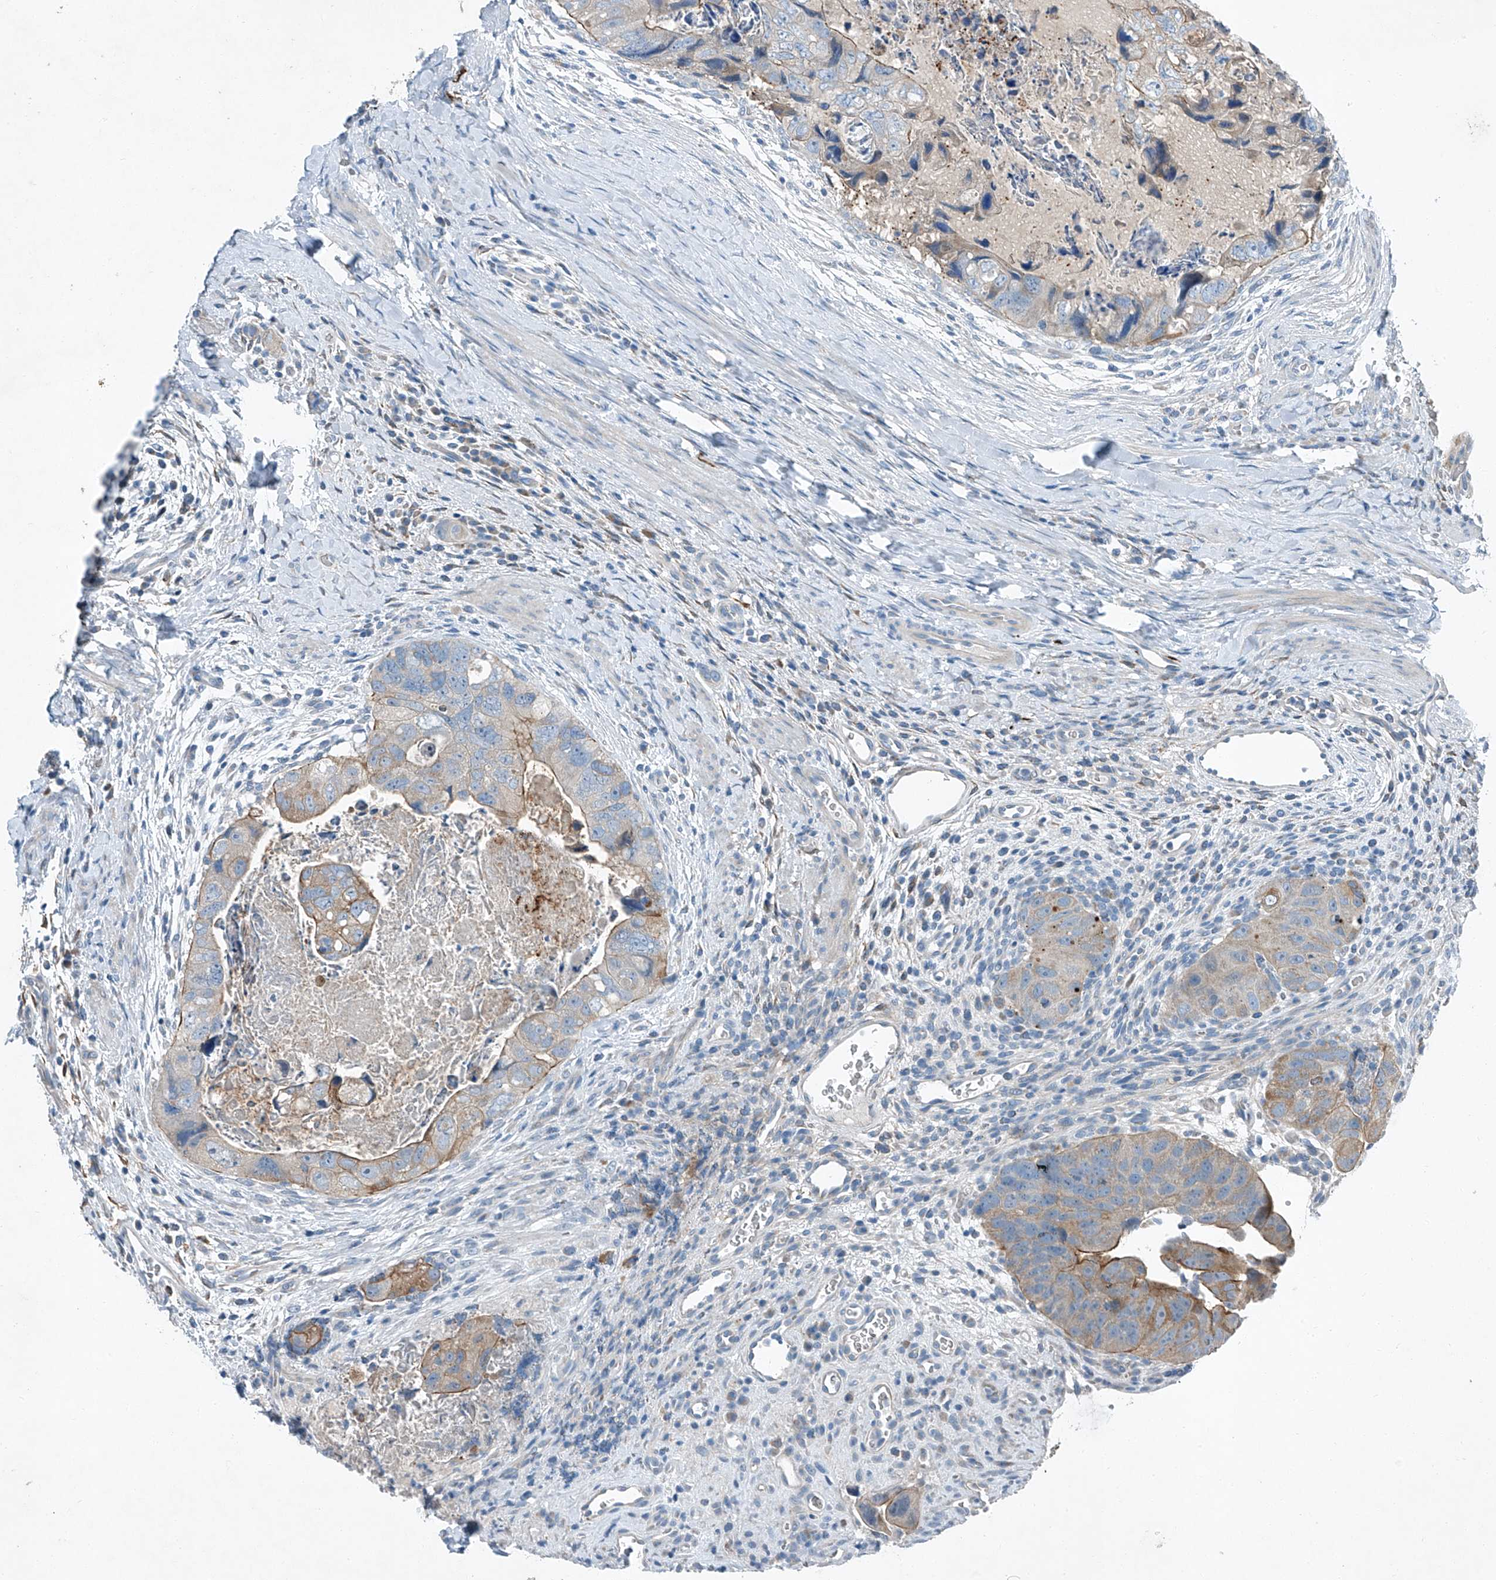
{"staining": {"intensity": "moderate", "quantity": "25%-75%", "location": "cytoplasmic/membranous"}, "tissue": "colorectal cancer", "cell_type": "Tumor cells", "image_type": "cancer", "snomed": [{"axis": "morphology", "description": "Adenocarcinoma, NOS"}, {"axis": "topography", "description": "Rectum"}], "caption": "A high-resolution photomicrograph shows immunohistochemistry staining of colorectal cancer, which displays moderate cytoplasmic/membranous expression in approximately 25%-75% of tumor cells.", "gene": "MDGA1", "patient": {"sex": "male", "age": 59}}